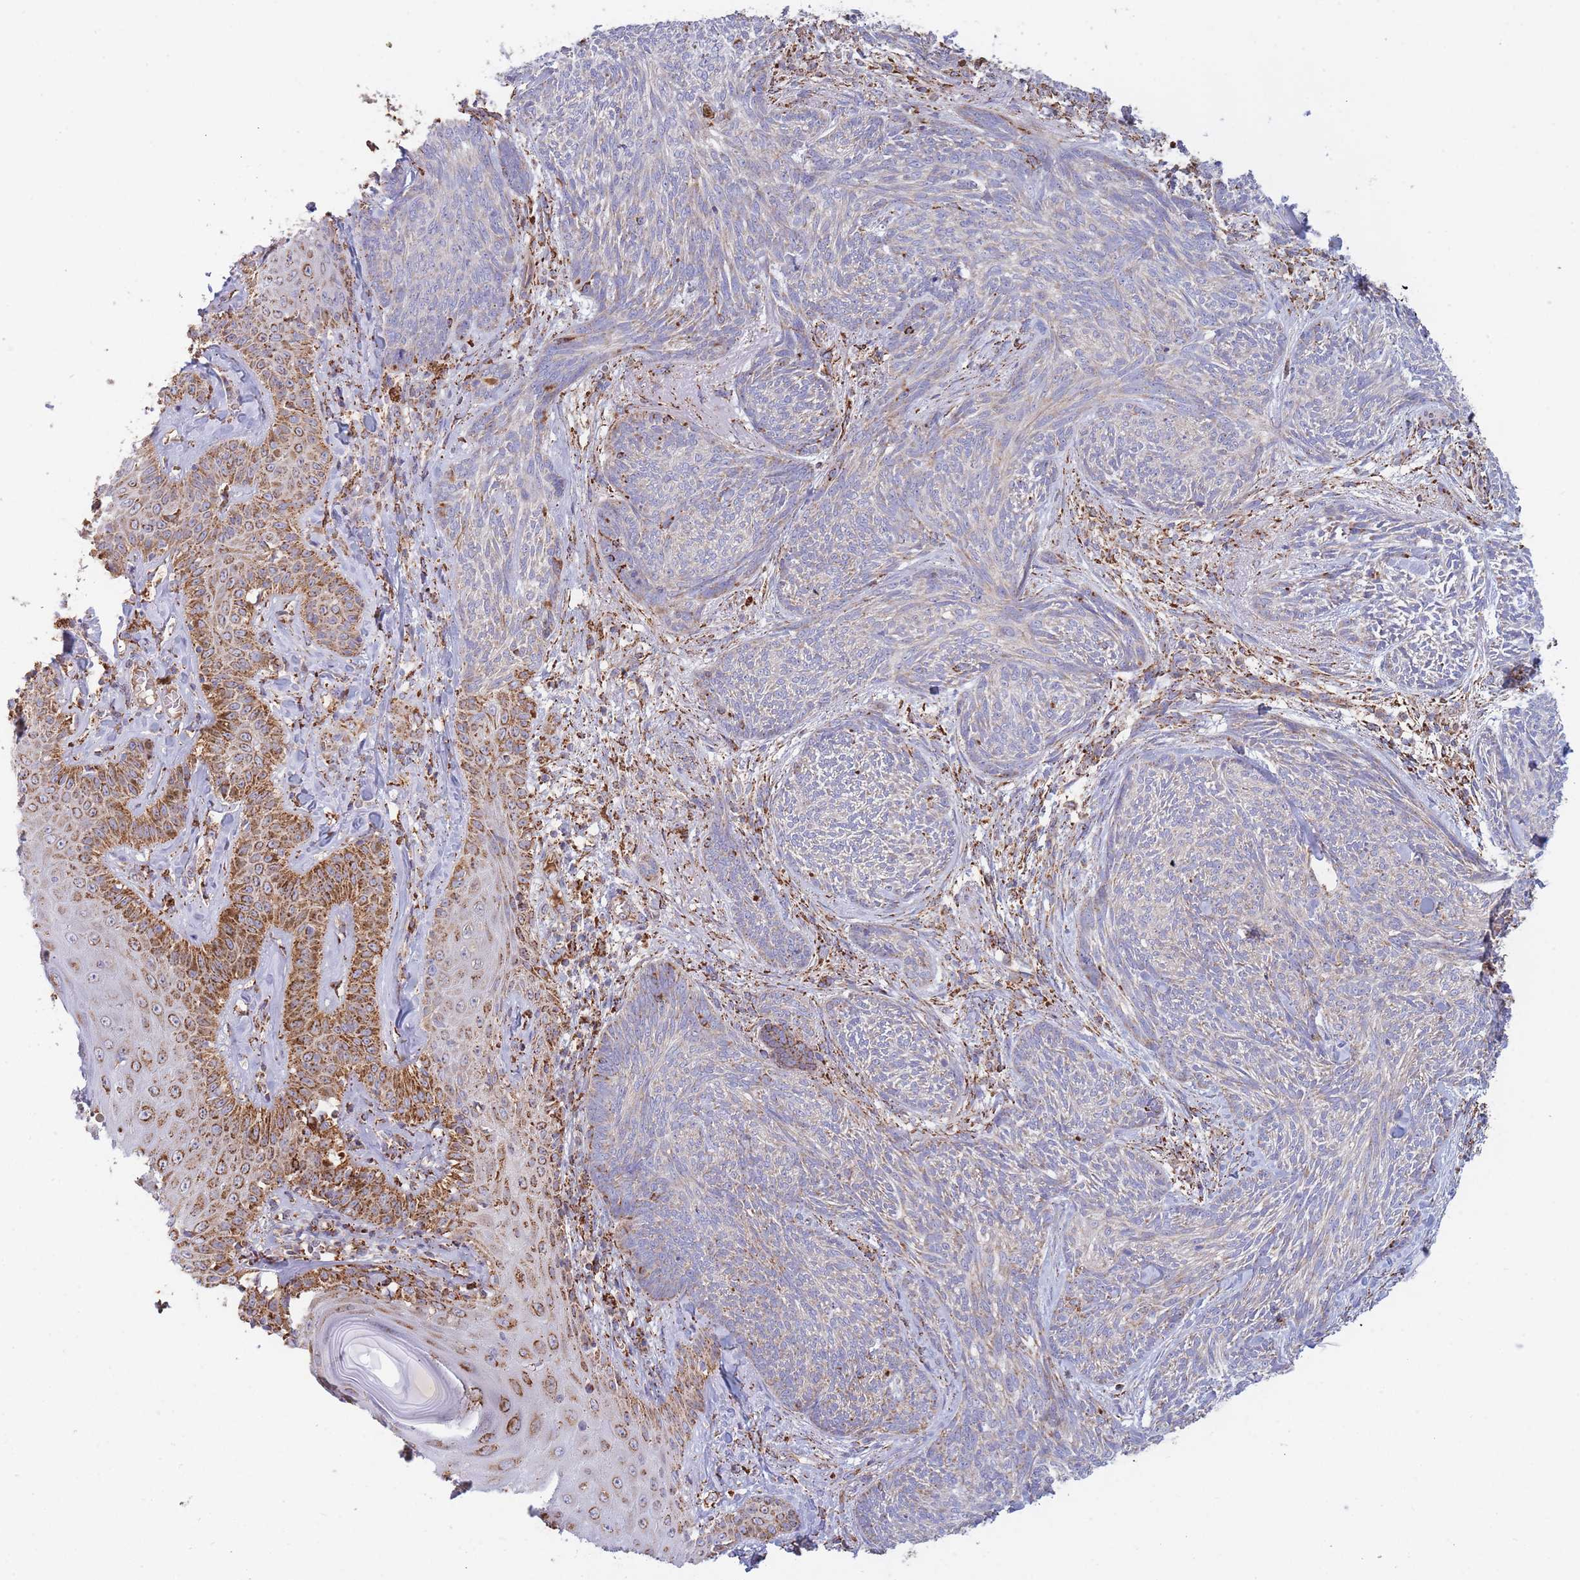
{"staining": {"intensity": "moderate", "quantity": "<25%", "location": "cytoplasmic/membranous"}, "tissue": "skin cancer", "cell_type": "Tumor cells", "image_type": "cancer", "snomed": [{"axis": "morphology", "description": "Basal cell carcinoma"}, {"axis": "topography", "description": "Skin"}], "caption": "A high-resolution photomicrograph shows immunohistochemistry (IHC) staining of basal cell carcinoma (skin), which shows moderate cytoplasmic/membranous expression in about <25% of tumor cells. Nuclei are stained in blue.", "gene": "MRPL17", "patient": {"sex": "male", "age": 73}}